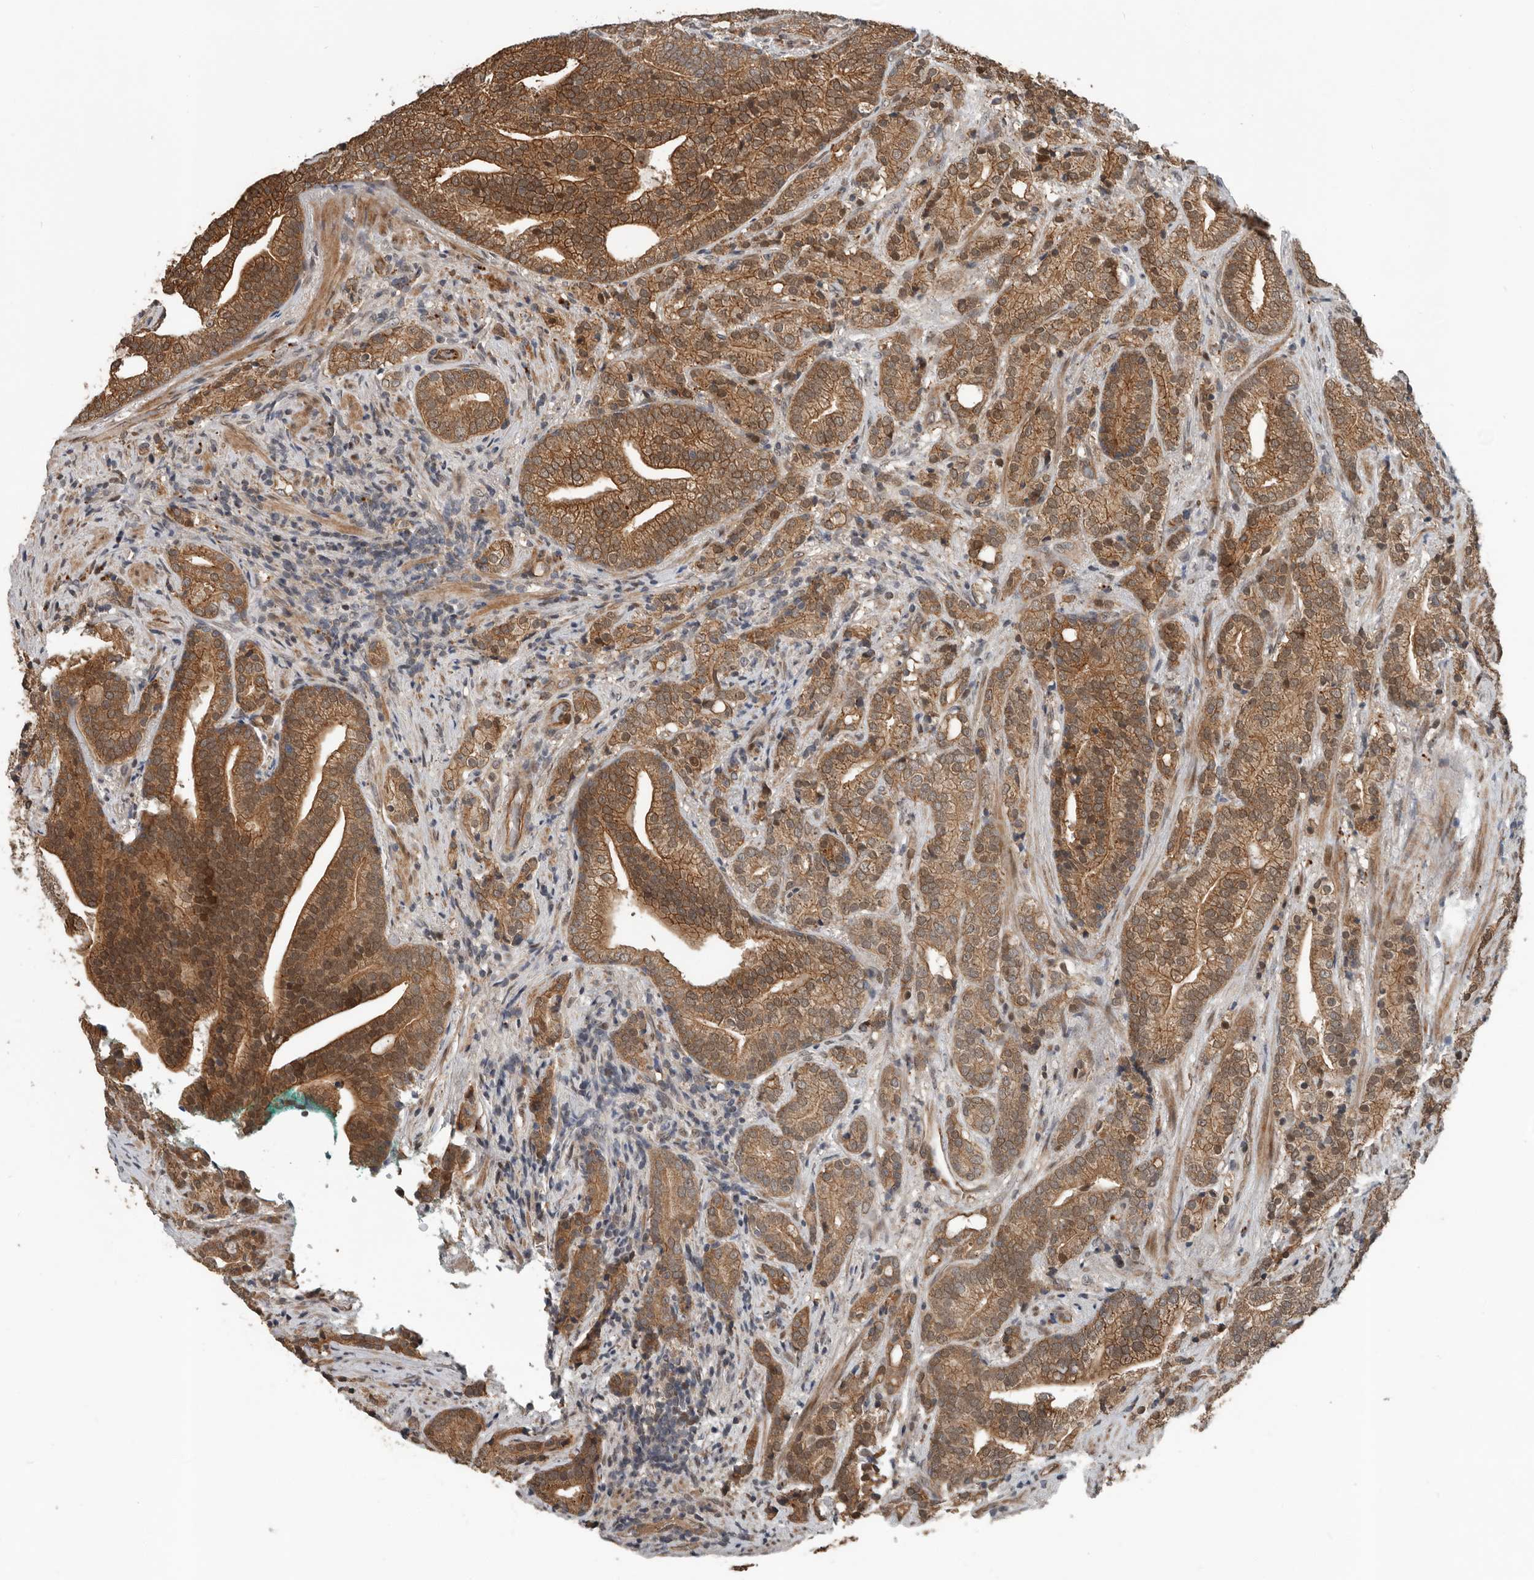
{"staining": {"intensity": "moderate", "quantity": ">75%", "location": "cytoplasmic/membranous,nuclear"}, "tissue": "prostate cancer", "cell_type": "Tumor cells", "image_type": "cancer", "snomed": [{"axis": "morphology", "description": "Adenocarcinoma, High grade"}, {"axis": "topography", "description": "Prostate"}], "caption": "Moderate cytoplasmic/membranous and nuclear protein positivity is appreciated in about >75% of tumor cells in prostate cancer.", "gene": "YOD1", "patient": {"sex": "male", "age": 57}}